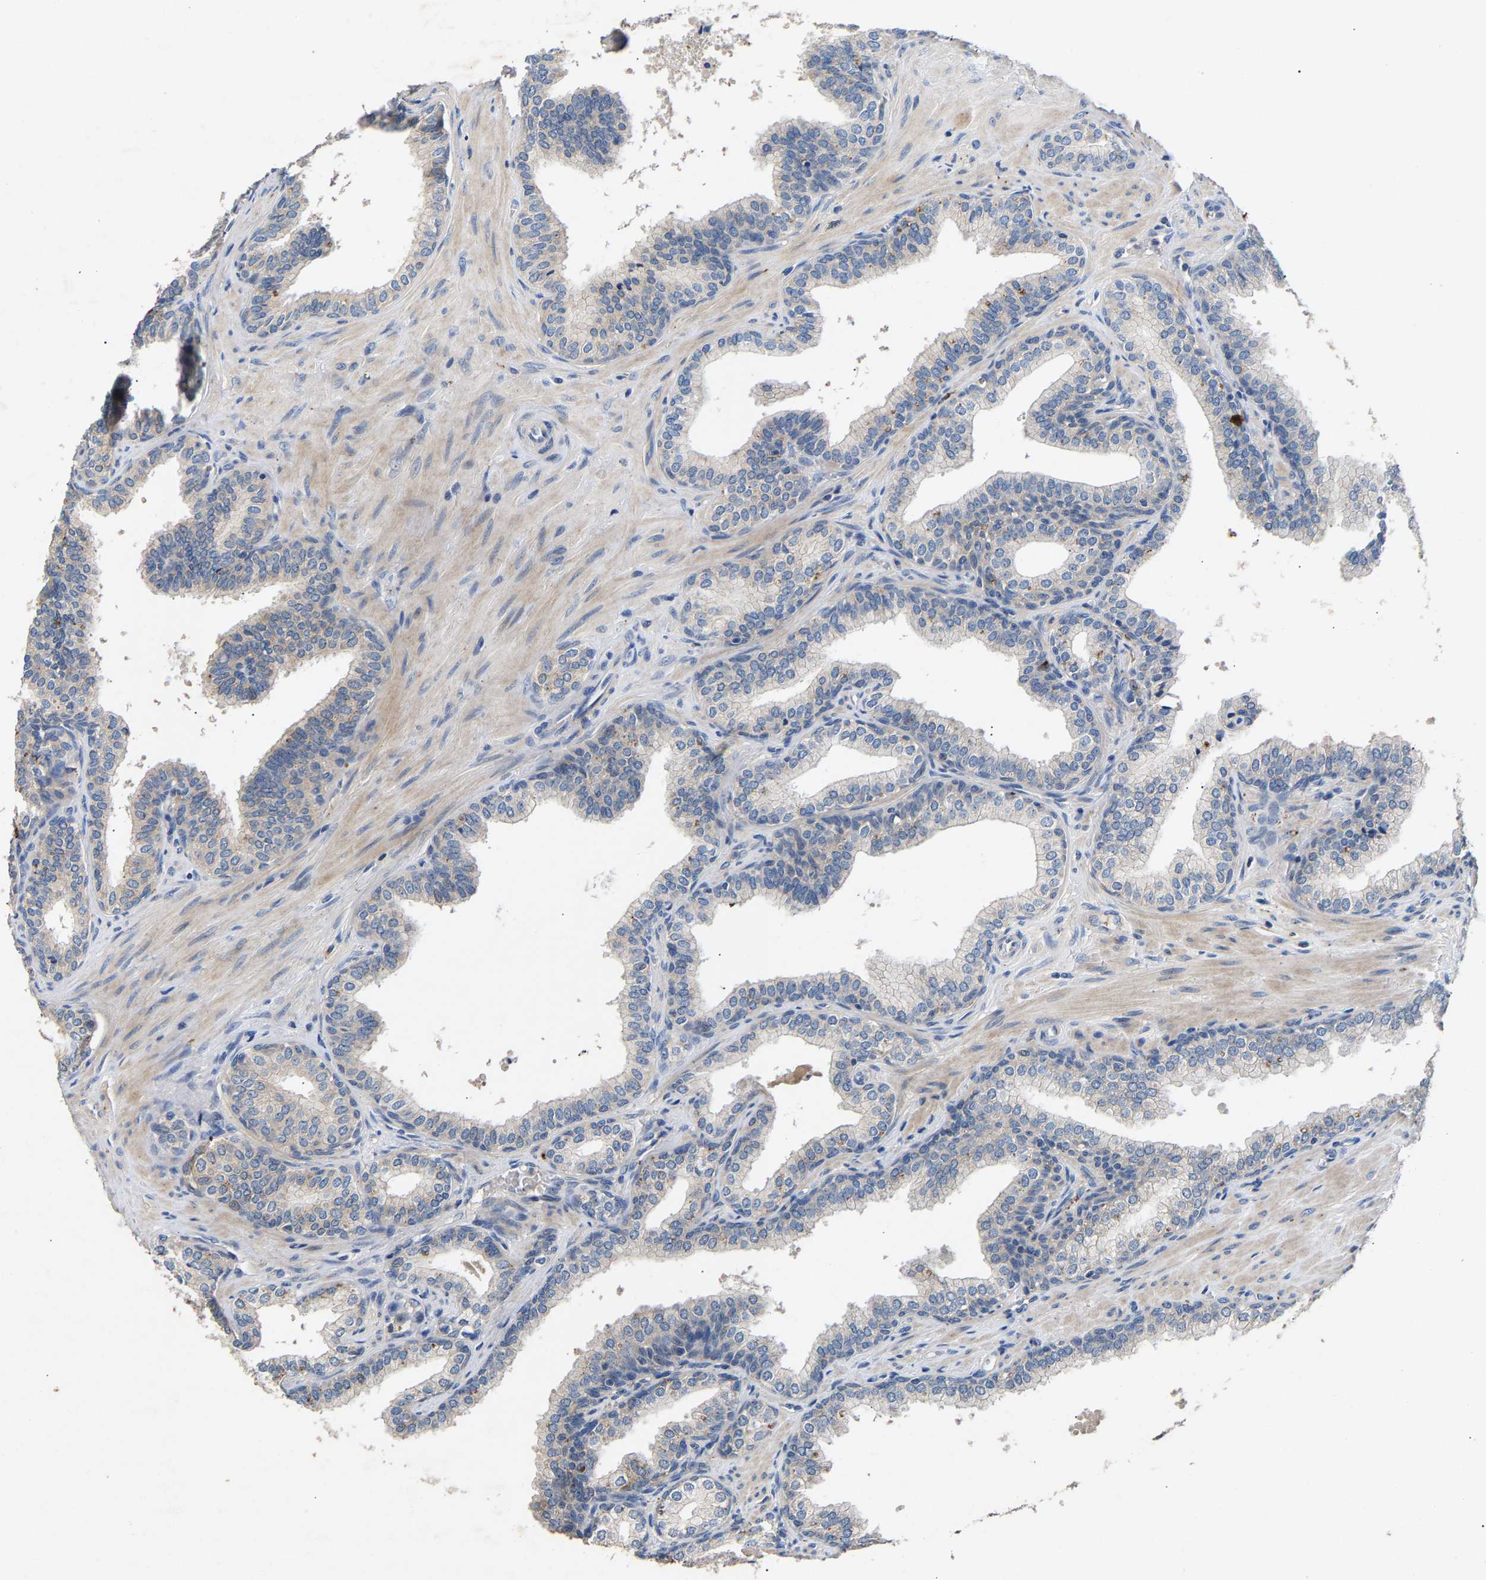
{"staining": {"intensity": "negative", "quantity": "none", "location": "none"}, "tissue": "prostate cancer", "cell_type": "Tumor cells", "image_type": "cancer", "snomed": [{"axis": "morphology", "description": "Adenocarcinoma, High grade"}, {"axis": "topography", "description": "Prostate"}], "caption": "Image shows no significant protein staining in tumor cells of prostate cancer (high-grade adenocarcinoma).", "gene": "CCDC171", "patient": {"sex": "male", "age": 52}}